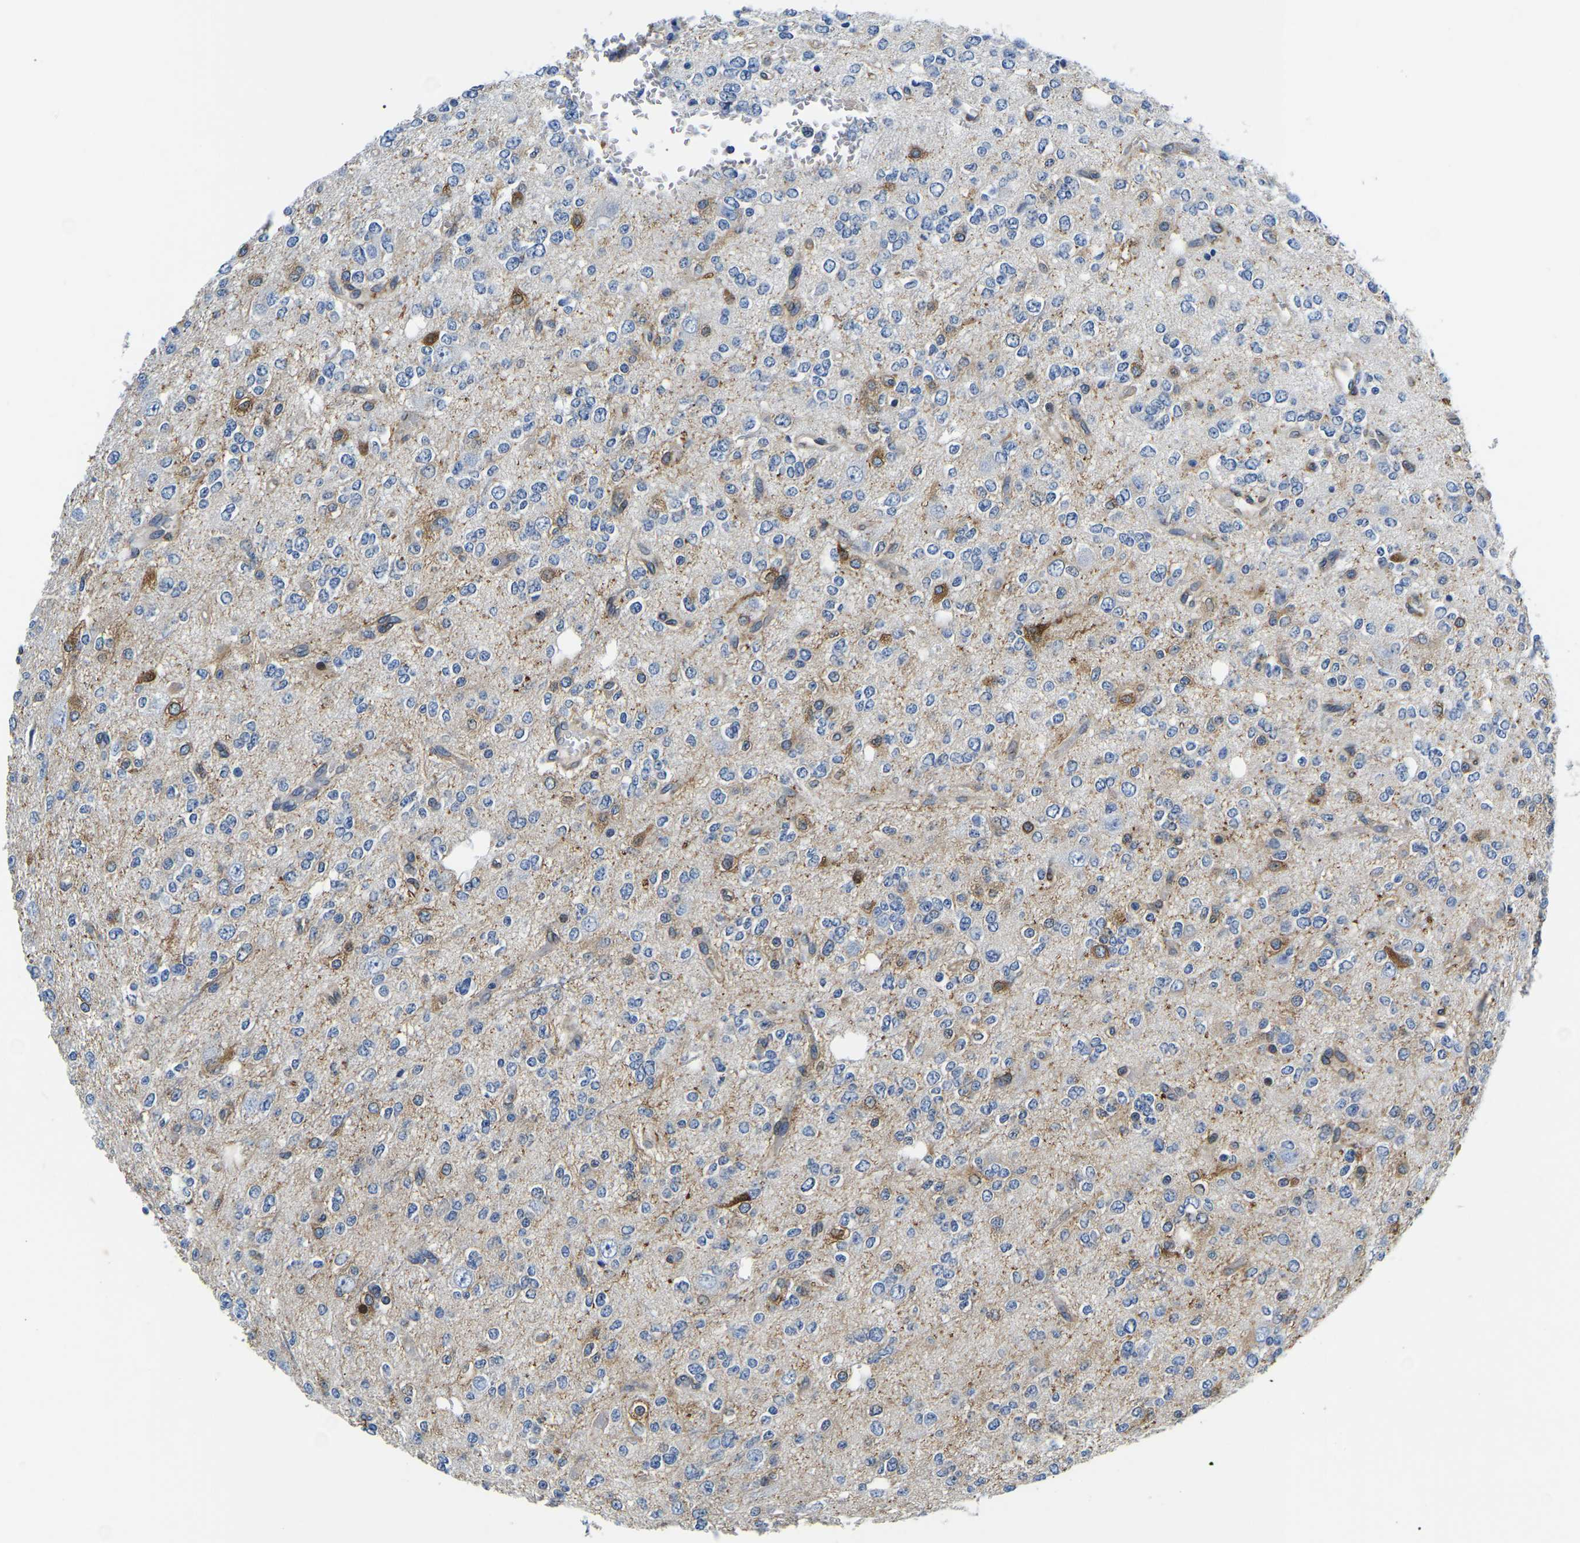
{"staining": {"intensity": "negative", "quantity": "none", "location": "none"}, "tissue": "glioma", "cell_type": "Tumor cells", "image_type": "cancer", "snomed": [{"axis": "morphology", "description": "Glioma, malignant, Low grade"}, {"axis": "topography", "description": "Brain"}], "caption": "DAB immunohistochemical staining of malignant low-grade glioma displays no significant expression in tumor cells.", "gene": "DUSP8", "patient": {"sex": "male", "age": 38}}